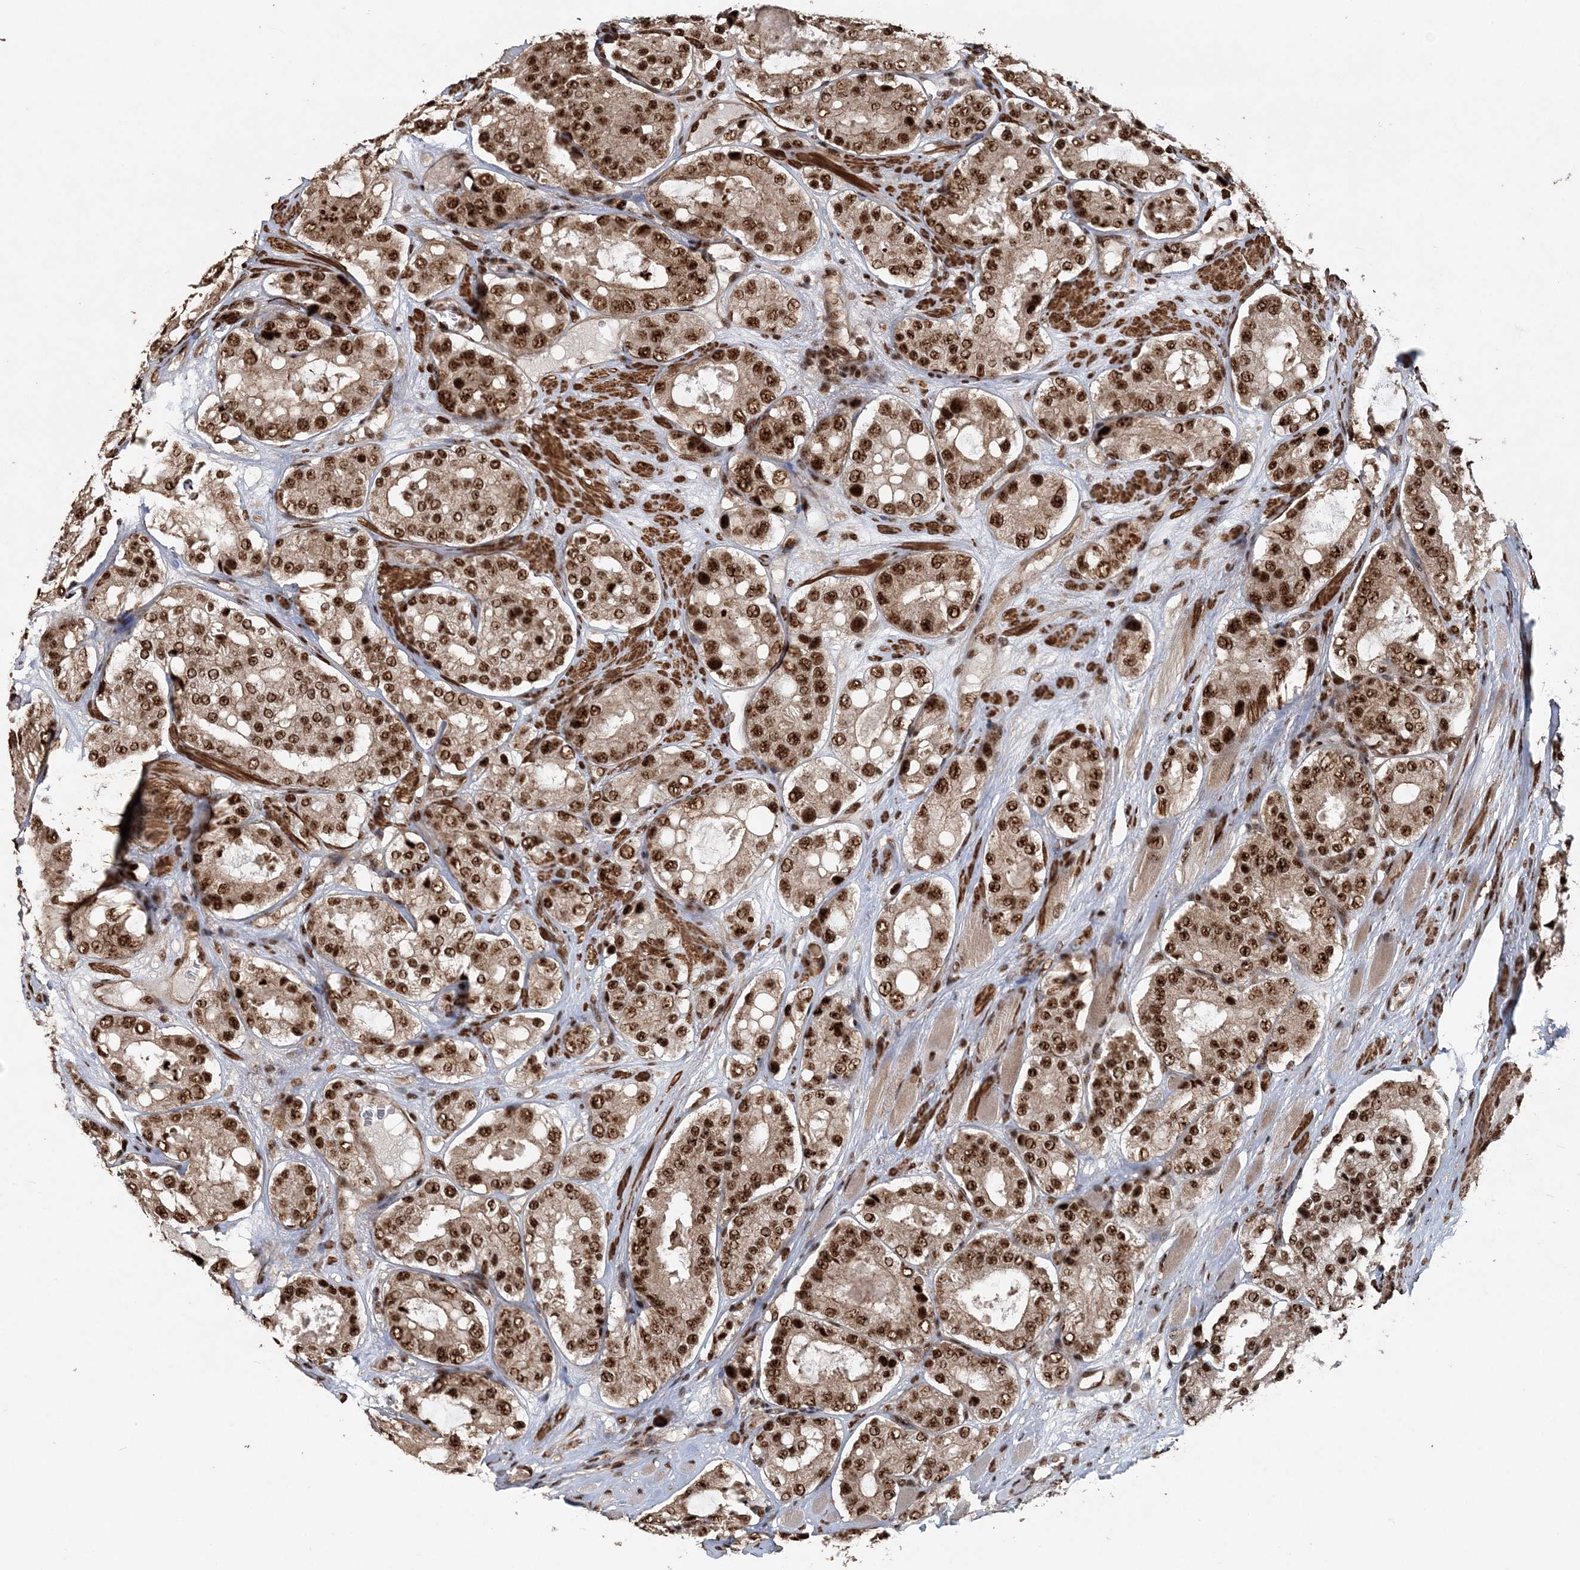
{"staining": {"intensity": "strong", "quantity": ">75%", "location": "nuclear"}, "tissue": "prostate cancer", "cell_type": "Tumor cells", "image_type": "cancer", "snomed": [{"axis": "morphology", "description": "Adenocarcinoma, High grade"}, {"axis": "topography", "description": "Prostate"}], "caption": "Immunohistochemistry (IHC) staining of prostate cancer, which displays high levels of strong nuclear staining in approximately >75% of tumor cells indicating strong nuclear protein expression. The staining was performed using DAB (3,3'-diaminobenzidine) (brown) for protein detection and nuclei were counterstained in hematoxylin (blue).", "gene": "EXOSC8", "patient": {"sex": "male", "age": 65}}